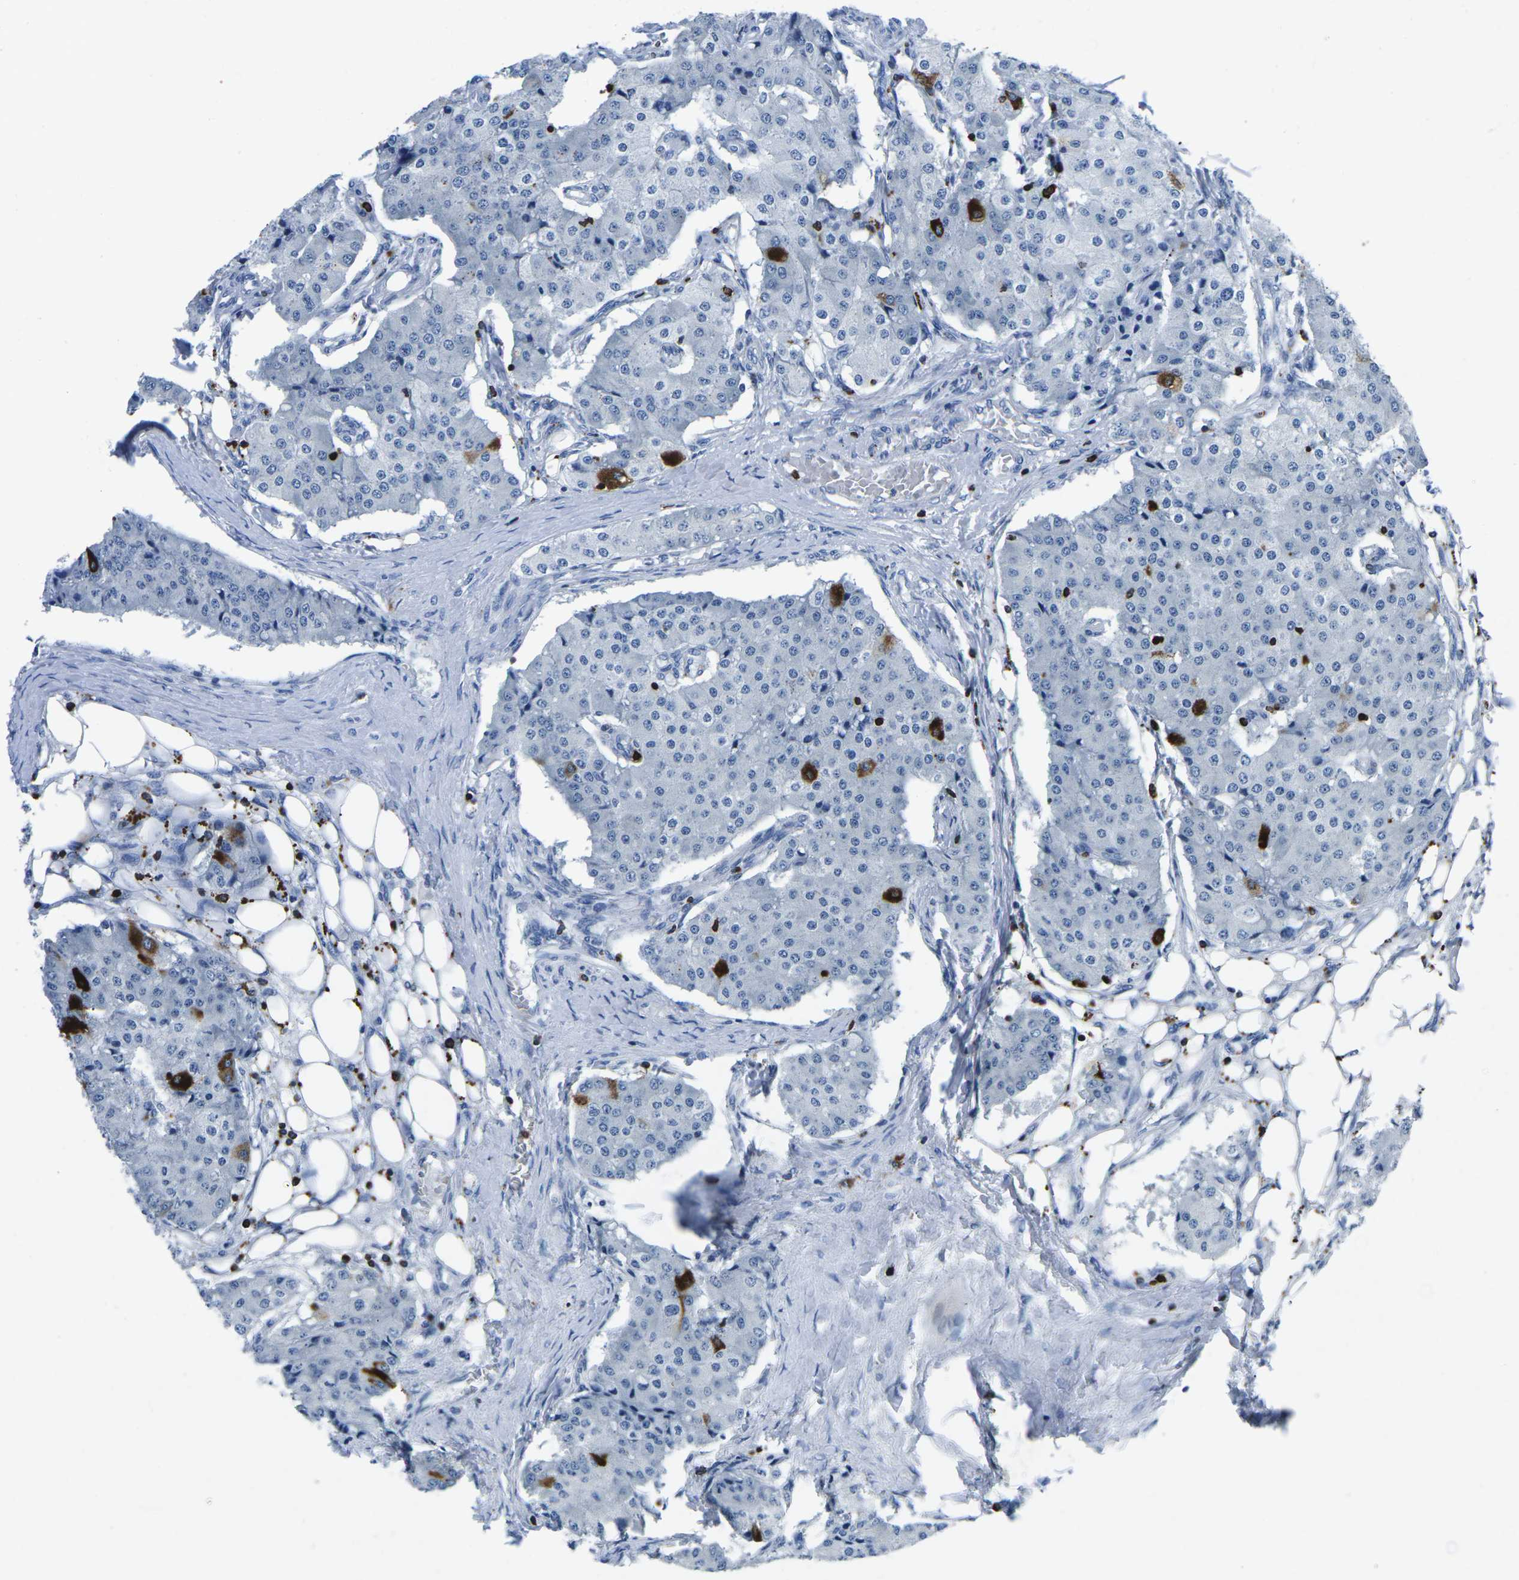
{"staining": {"intensity": "negative", "quantity": "none", "location": "none"}, "tissue": "carcinoid", "cell_type": "Tumor cells", "image_type": "cancer", "snomed": [{"axis": "morphology", "description": "Carcinoid, malignant, NOS"}, {"axis": "topography", "description": "Colon"}], "caption": "Photomicrograph shows no significant protein positivity in tumor cells of carcinoid. (DAB immunohistochemistry (IHC) with hematoxylin counter stain).", "gene": "CTSW", "patient": {"sex": "female", "age": 52}}